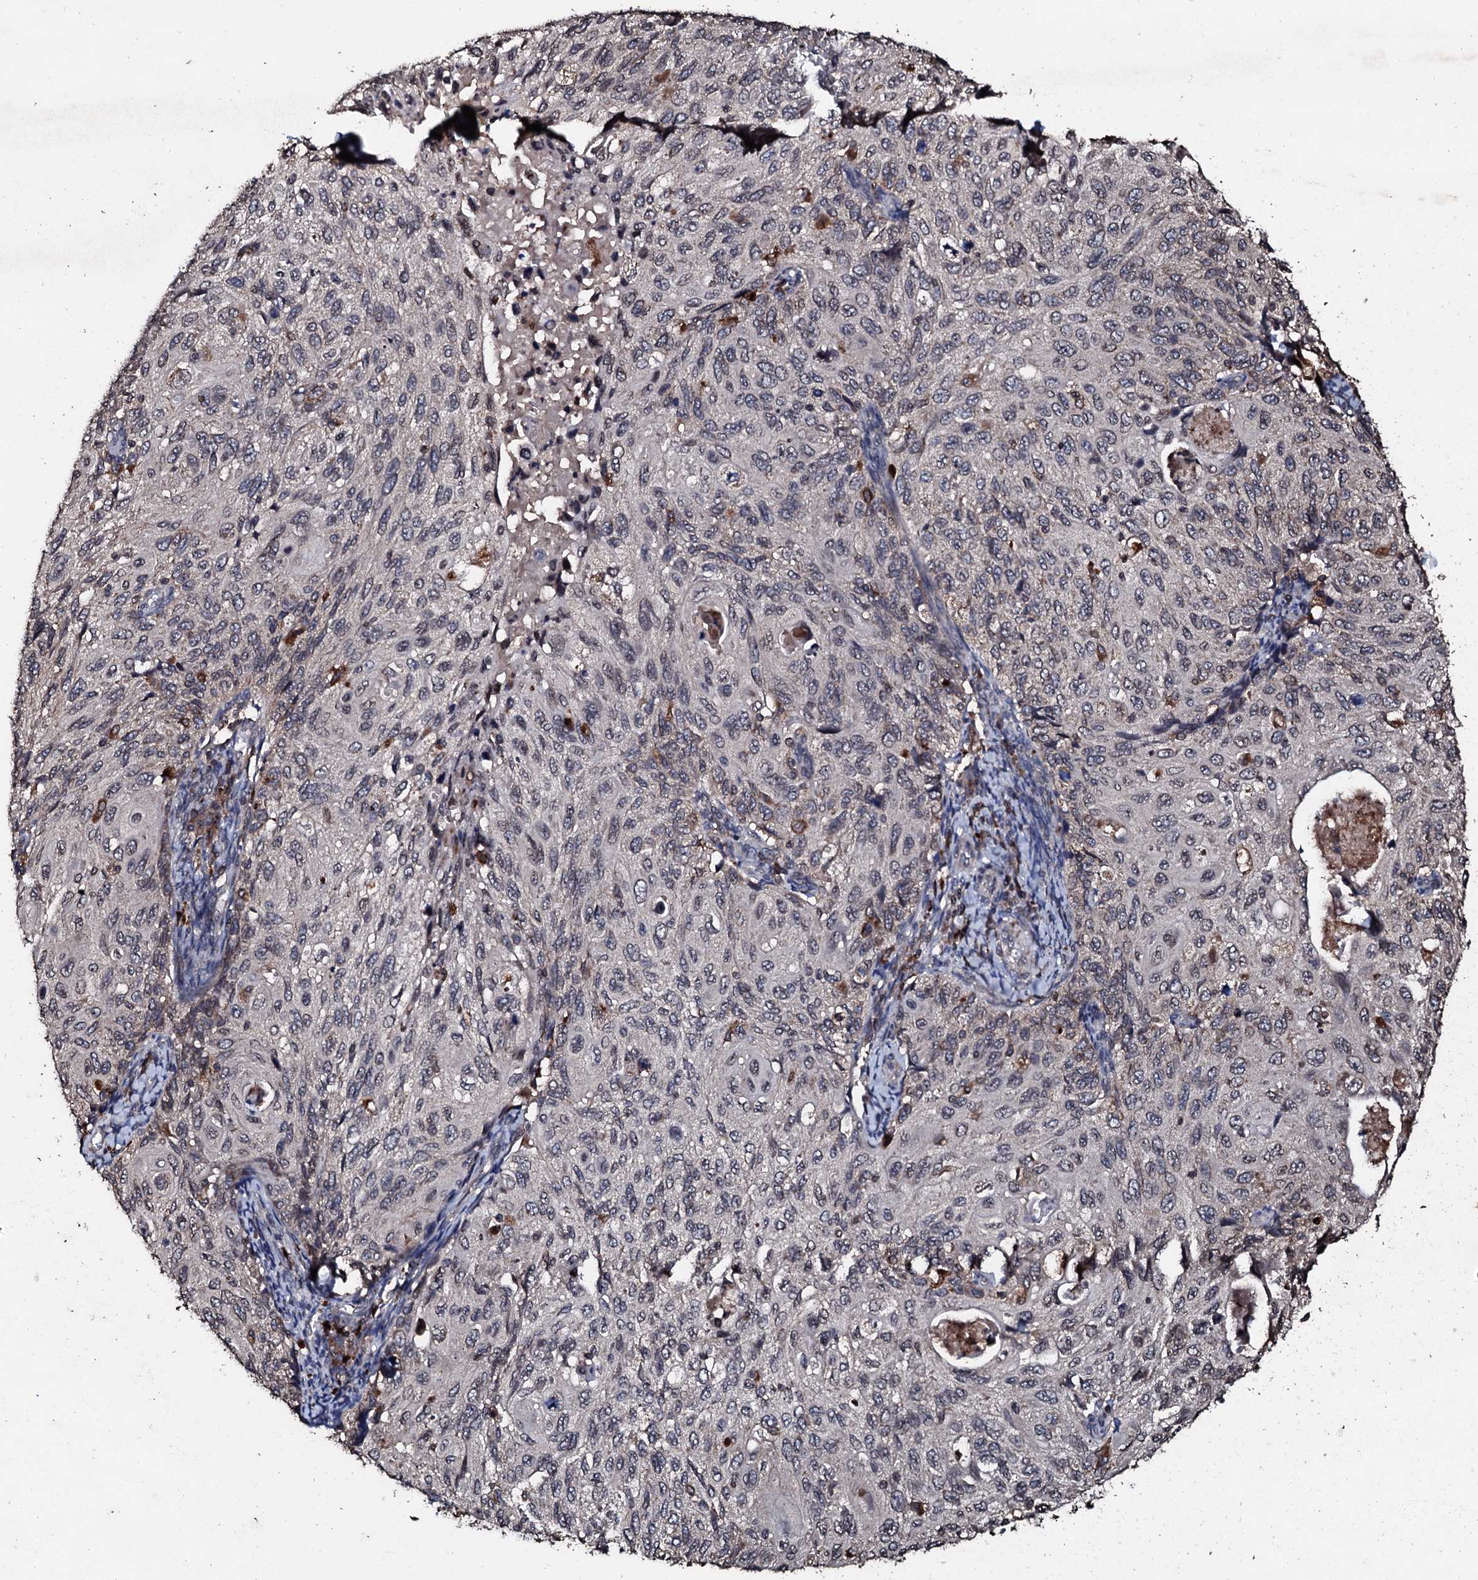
{"staining": {"intensity": "weak", "quantity": "<25%", "location": "cytoplasmic/membranous"}, "tissue": "cervical cancer", "cell_type": "Tumor cells", "image_type": "cancer", "snomed": [{"axis": "morphology", "description": "Squamous cell carcinoma, NOS"}, {"axis": "topography", "description": "Cervix"}], "caption": "Cervical cancer (squamous cell carcinoma) was stained to show a protein in brown. There is no significant expression in tumor cells. The staining is performed using DAB (3,3'-diaminobenzidine) brown chromogen with nuclei counter-stained in using hematoxylin.", "gene": "SDHAF2", "patient": {"sex": "female", "age": 70}}